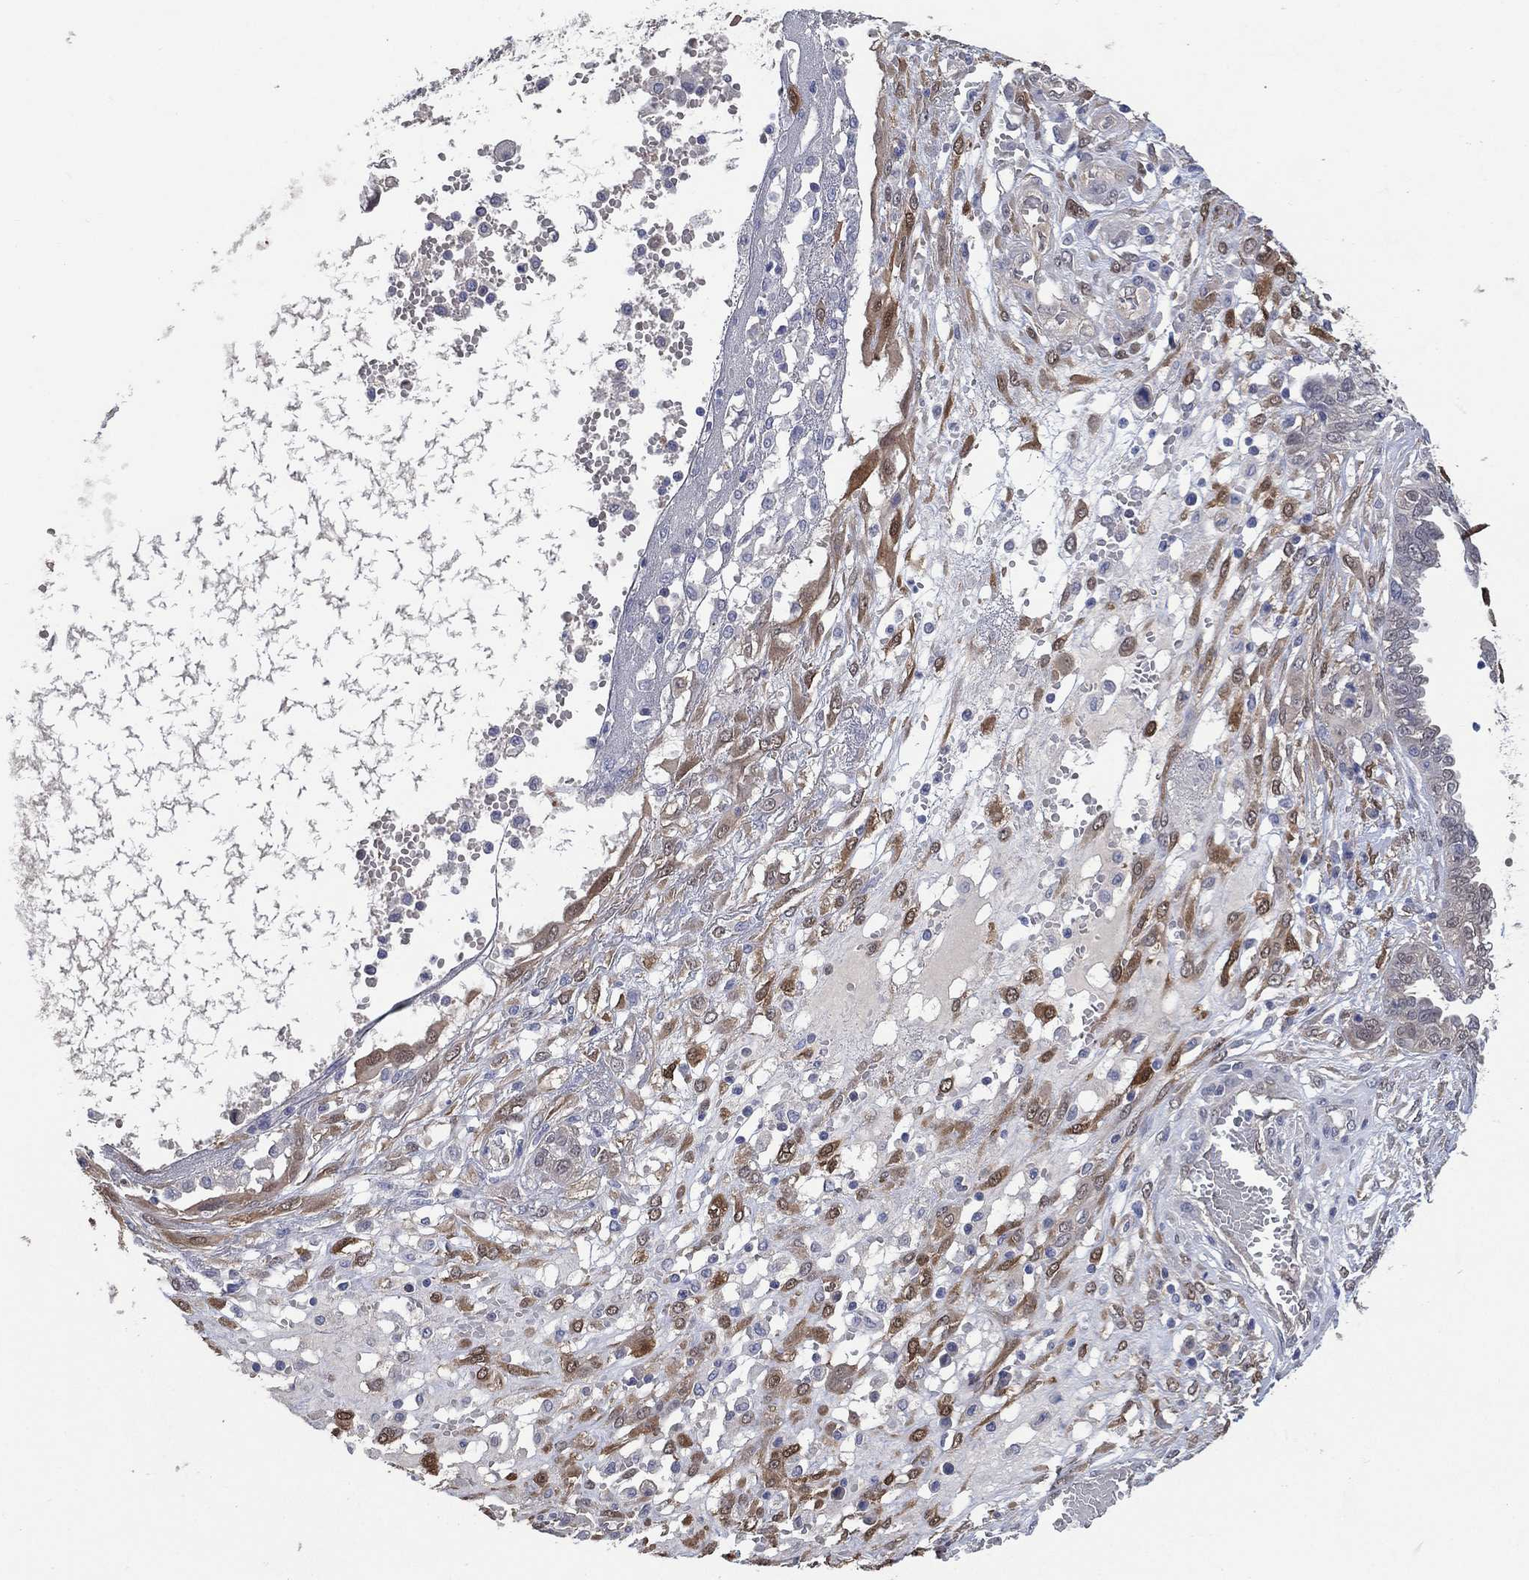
{"staining": {"intensity": "moderate", "quantity": "<25%", "location": "cytoplasmic/membranous"}, "tissue": "ovarian cancer", "cell_type": "Tumor cells", "image_type": "cancer", "snomed": [{"axis": "morphology", "description": "Cystadenocarcinoma, serous, NOS"}, {"axis": "topography", "description": "Ovary"}], "caption": "Immunohistochemical staining of ovarian serous cystadenocarcinoma displays moderate cytoplasmic/membranous protein positivity in approximately <25% of tumor cells.", "gene": "AK1", "patient": {"sex": "female", "age": 67}}